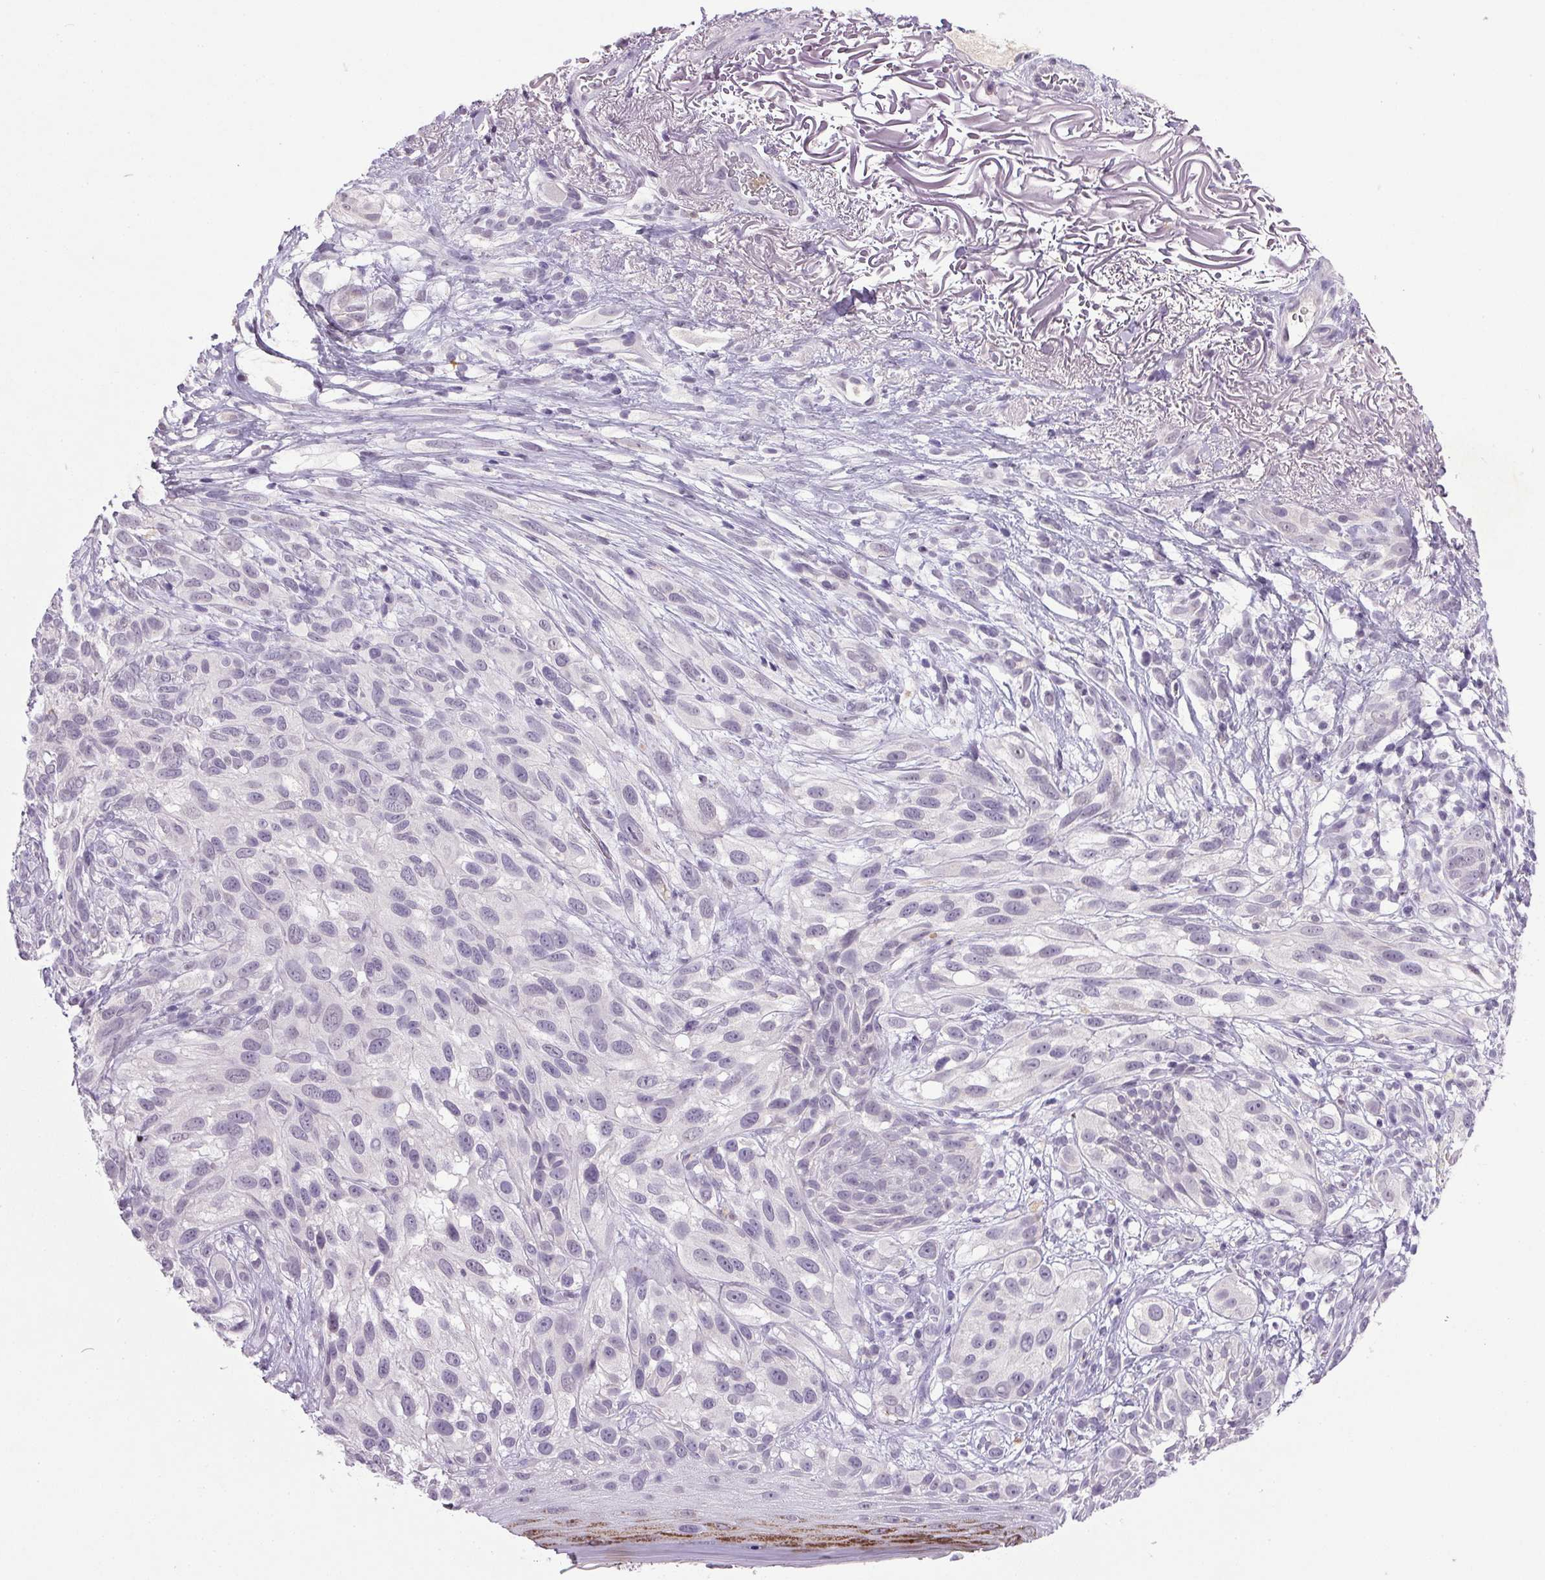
{"staining": {"intensity": "negative", "quantity": "none", "location": "none"}, "tissue": "melanoma", "cell_type": "Tumor cells", "image_type": "cancer", "snomed": [{"axis": "morphology", "description": "Malignant melanoma, NOS"}, {"axis": "topography", "description": "Skin"}], "caption": "IHC of human malignant melanoma reveals no expression in tumor cells.", "gene": "TRDN", "patient": {"sex": "female", "age": 86}}